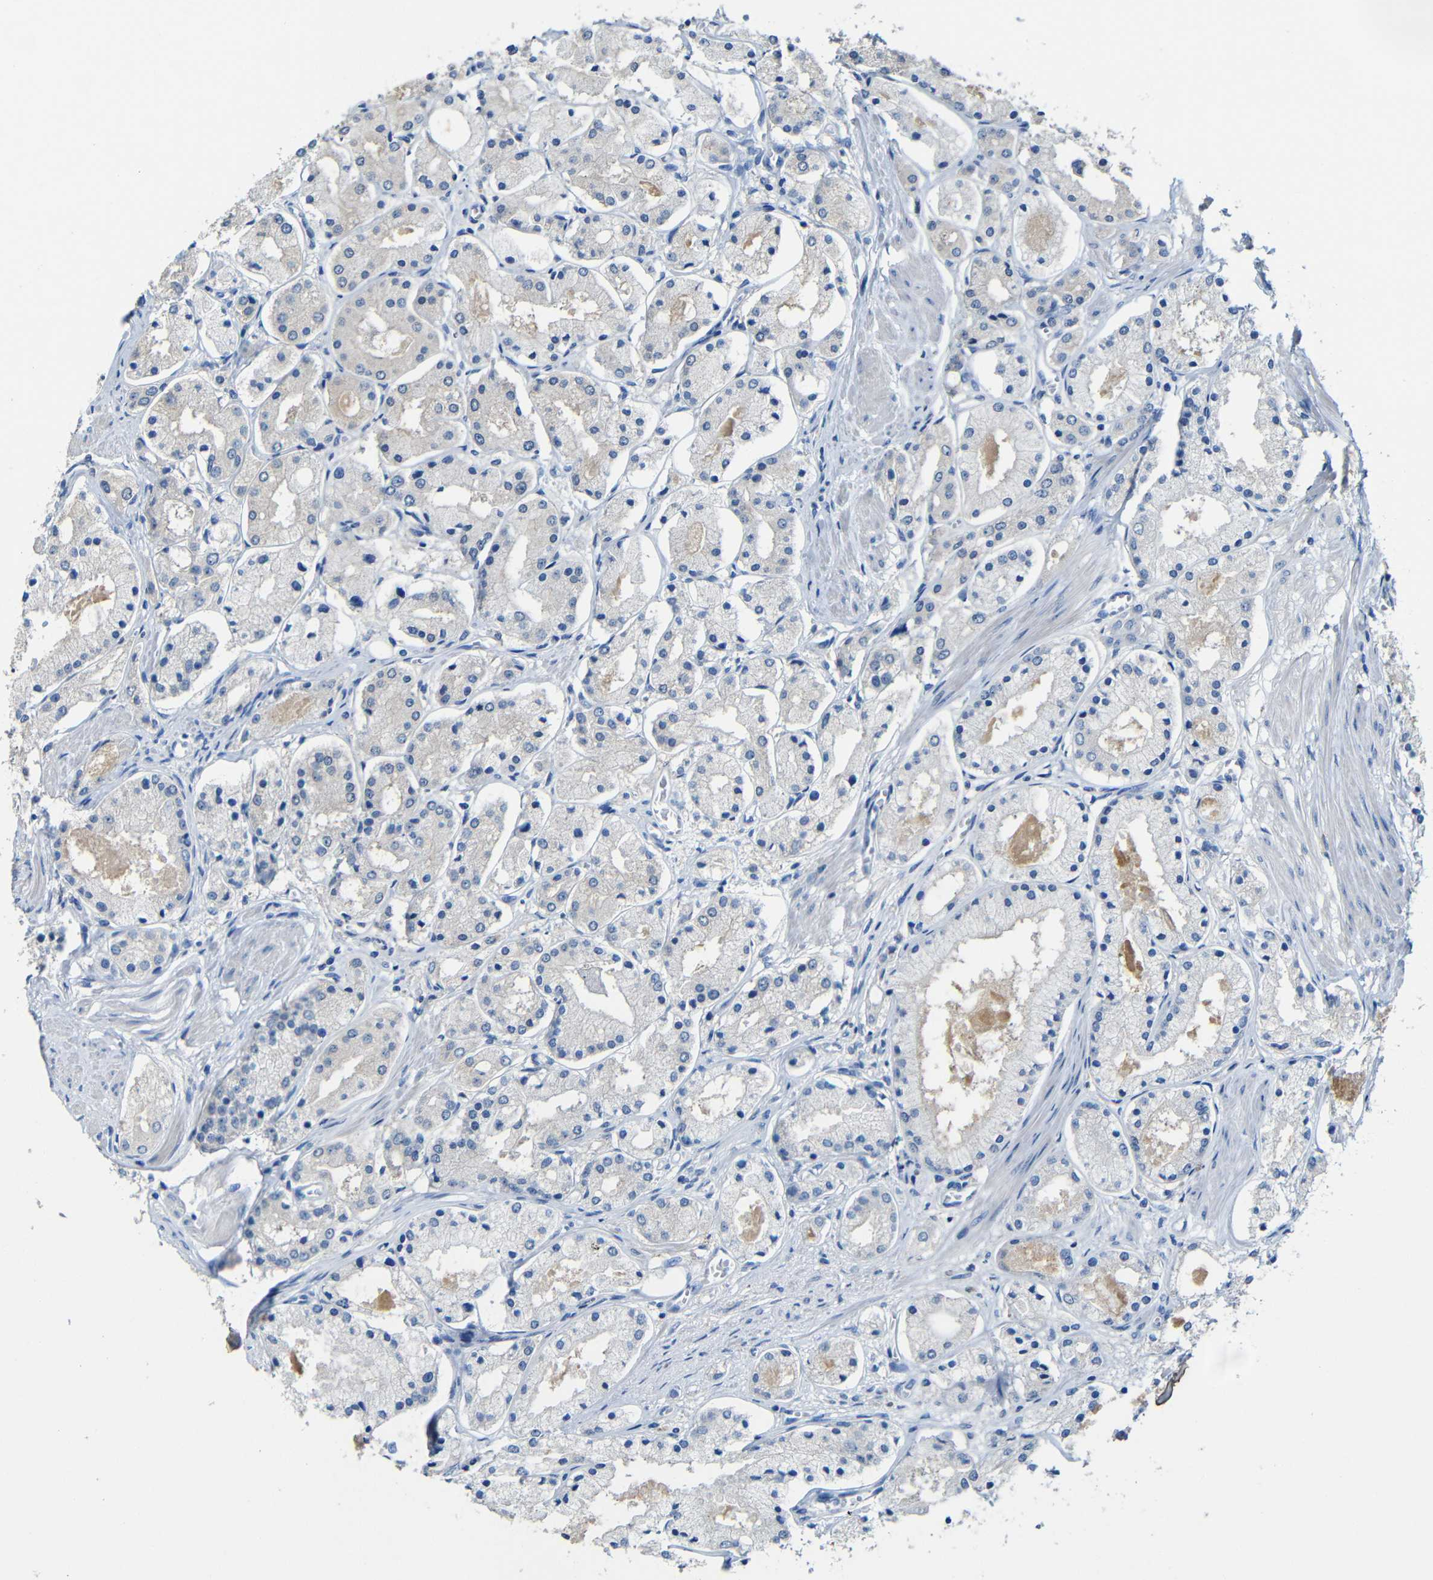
{"staining": {"intensity": "negative", "quantity": "none", "location": "none"}, "tissue": "prostate cancer", "cell_type": "Tumor cells", "image_type": "cancer", "snomed": [{"axis": "morphology", "description": "Adenocarcinoma, High grade"}, {"axis": "topography", "description": "Prostate"}], "caption": "Immunohistochemical staining of prostate adenocarcinoma (high-grade) reveals no significant positivity in tumor cells. Brightfield microscopy of immunohistochemistry stained with DAB (brown) and hematoxylin (blue), captured at high magnification.", "gene": "ACKR2", "patient": {"sex": "male", "age": 66}}